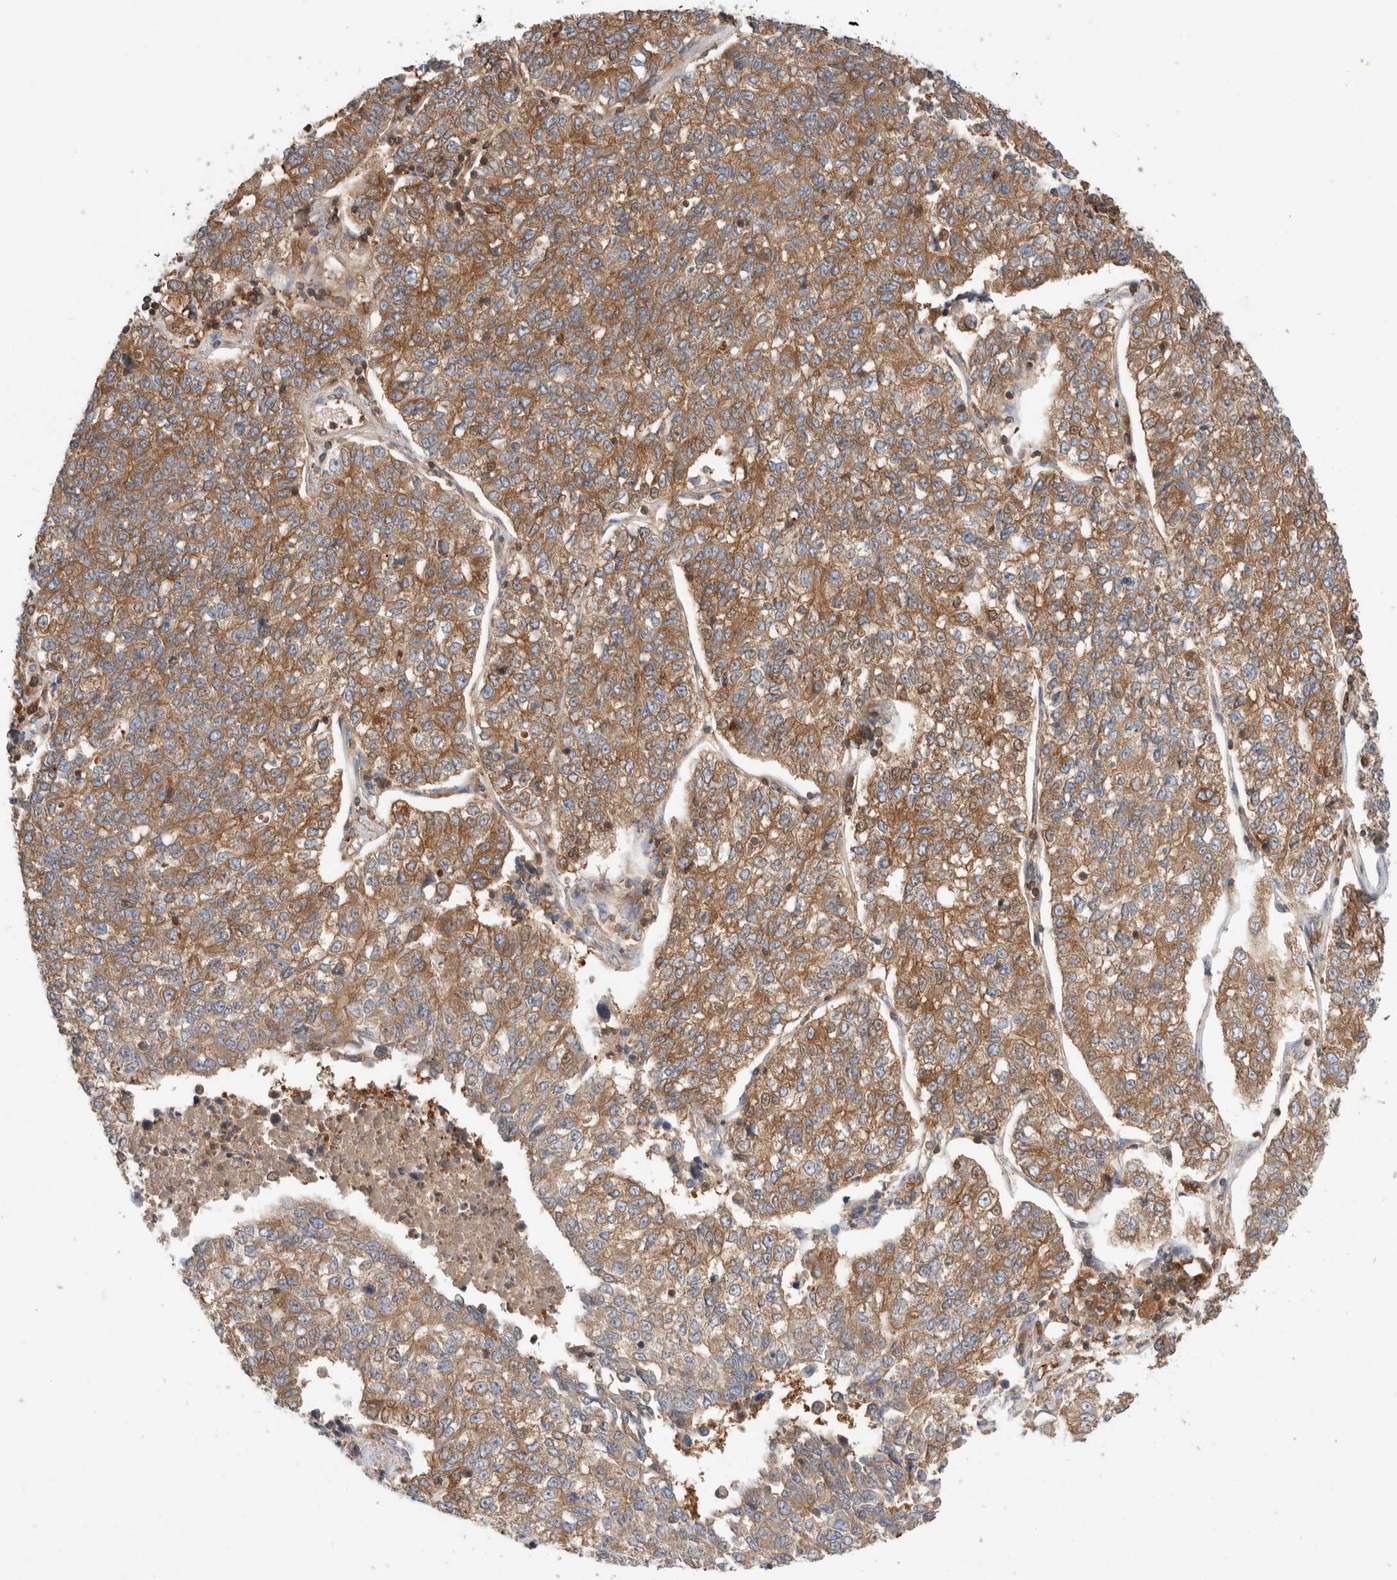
{"staining": {"intensity": "moderate", "quantity": ">75%", "location": "cytoplasmic/membranous"}, "tissue": "lung cancer", "cell_type": "Tumor cells", "image_type": "cancer", "snomed": [{"axis": "morphology", "description": "Adenocarcinoma, NOS"}, {"axis": "topography", "description": "Lung"}], "caption": "Moderate cytoplasmic/membranous positivity for a protein is present in approximately >75% of tumor cells of adenocarcinoma (lung) using IHC.", "gene": "KLHL14", "patient": {"sex": "male", "age": 49}}